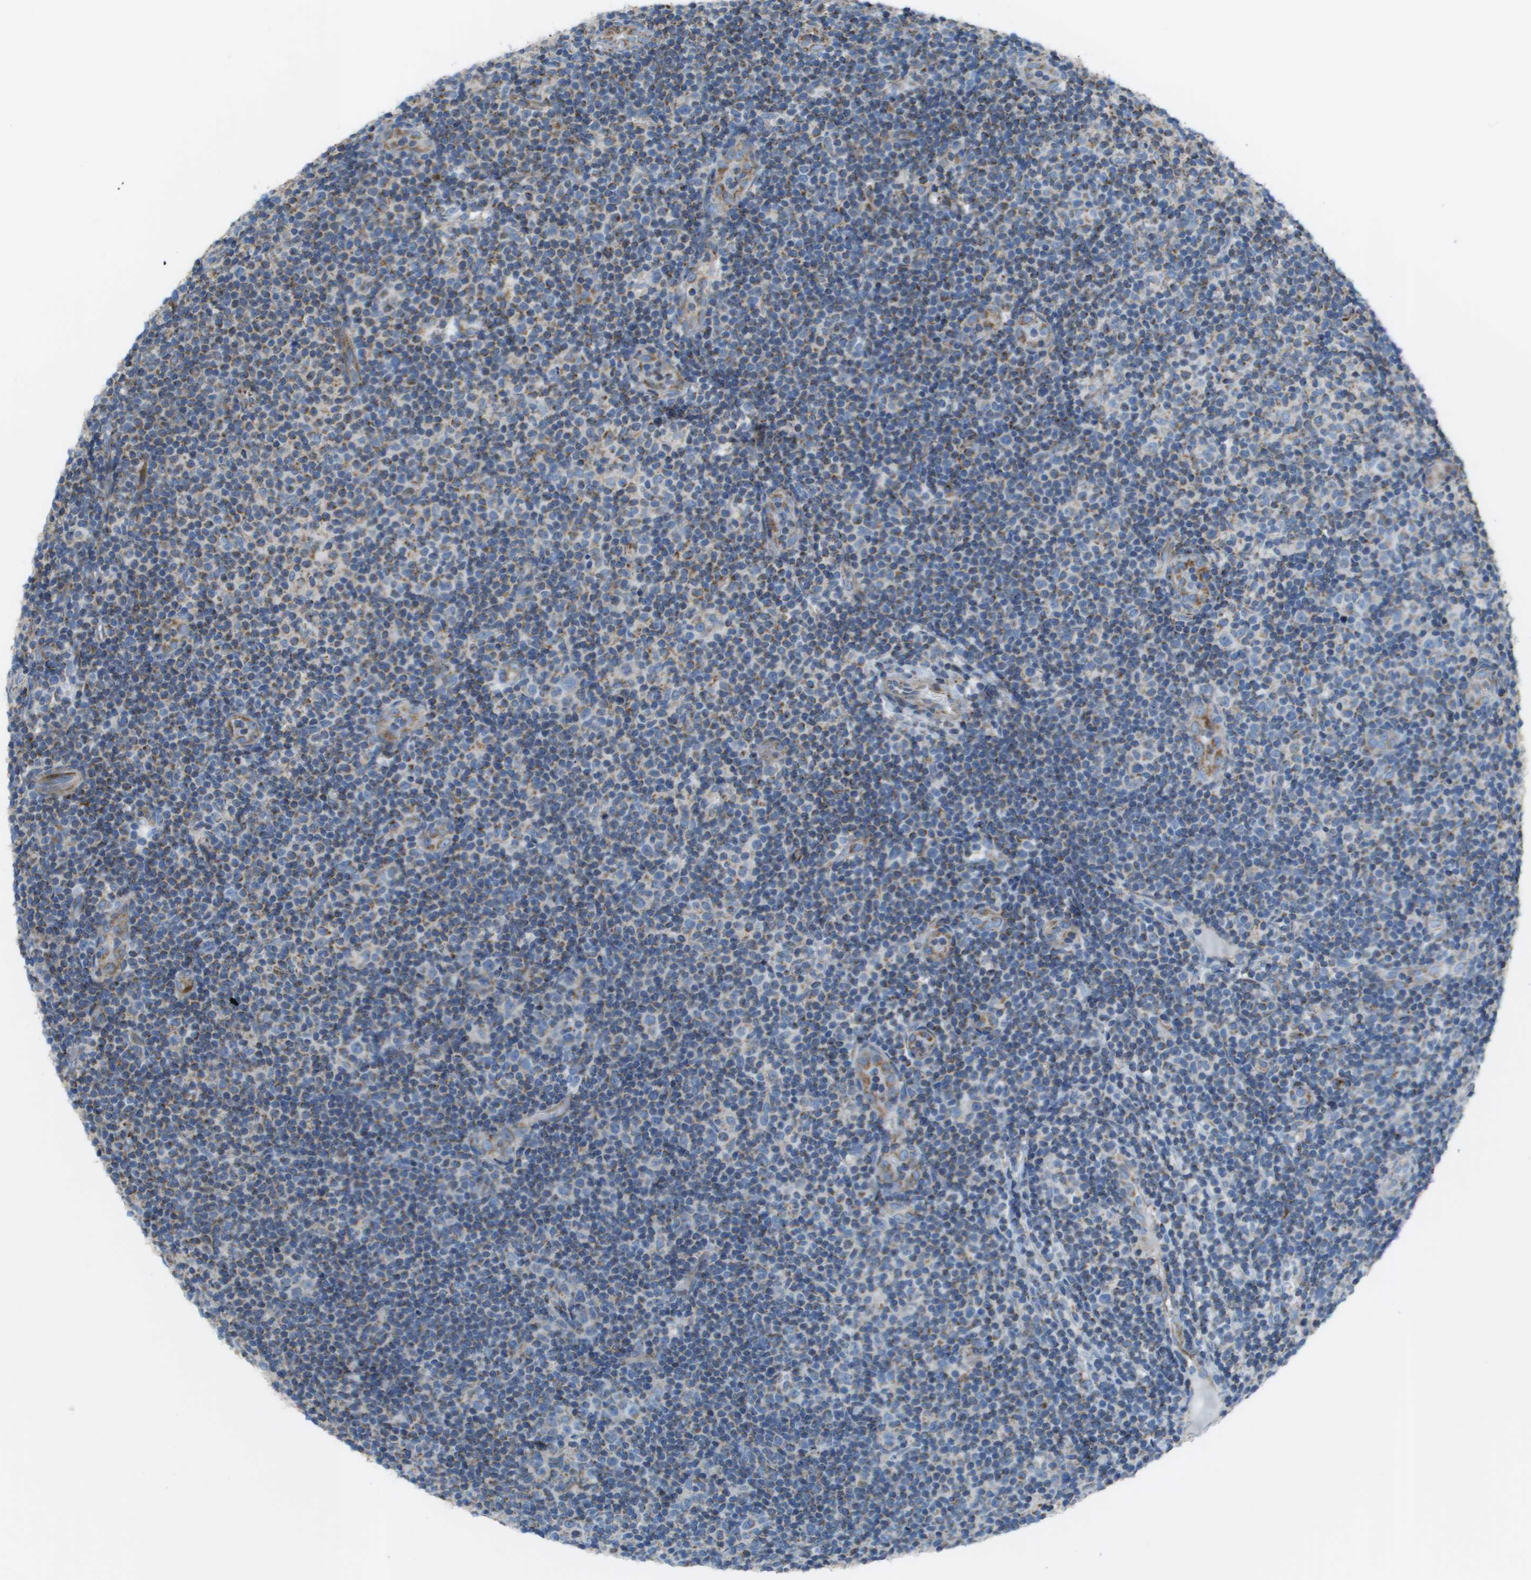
{"staining": {"intensity": "weak", "quantity": "<25%", "location": "cytoplasmic/membranous"}, "tissue": "lymphoma", "cell_type": "Tumor cells", "image_type": "cancer", "snomed": [{"axis": "morphology", "description": "Malignant lymphoma, non-Hodgkin's type, Low grade"}, {"axis": "topography", "description": "Lymph node"}], "caption": "Immunohistochemistry image of human malignant lymphoma, non-Hodgkin's type (low-grade) stained for a protein (brown), which exhibits no staining in tumor cells.", "gene": "MGAT3", "patient": {"sex": "male", "age": 83}}